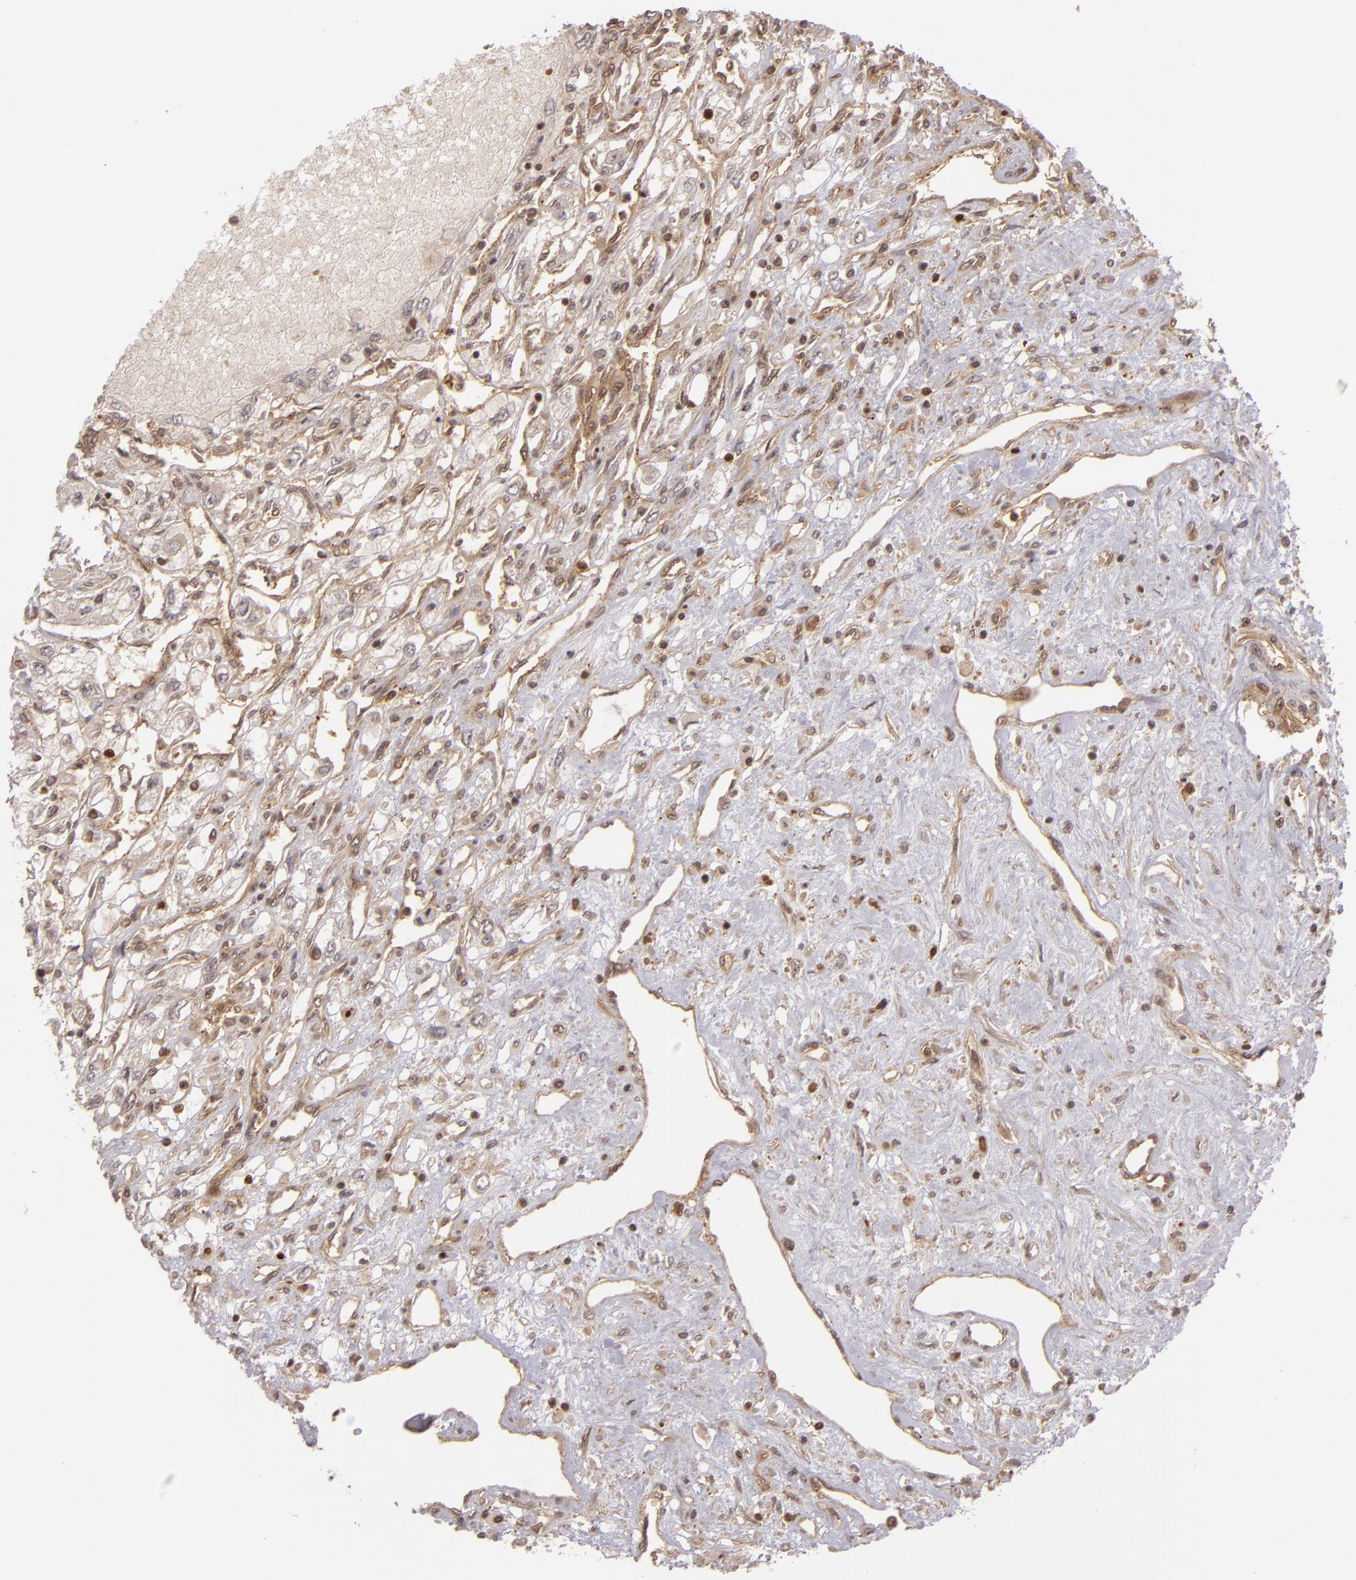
{"staining": {"intensity": "weak", "quantity": "25%-75%", "location": "cytoplasmic/membranous"}, "tissue": "renal cancer", "cell_type": "Tumor cells", "image_type": "cancer", "snomed": [{"axis": "morphology", "description": "Adenocarcinoma, NOS"}, {"axis": "topography", "description": "Kidney"}], "caption": "Immunohistochemistry (IHC) micrograph of neoplastic tissue: human renal cancer stained using IHC displays low levels of weak protein expression localized specifically in the cytoplasmic/membranous of tumor cells, appearing as a cytoplasmic/membranous brown color.", "gene": "ZBTB33", "patient": {"sex": "male", "age": 57}}